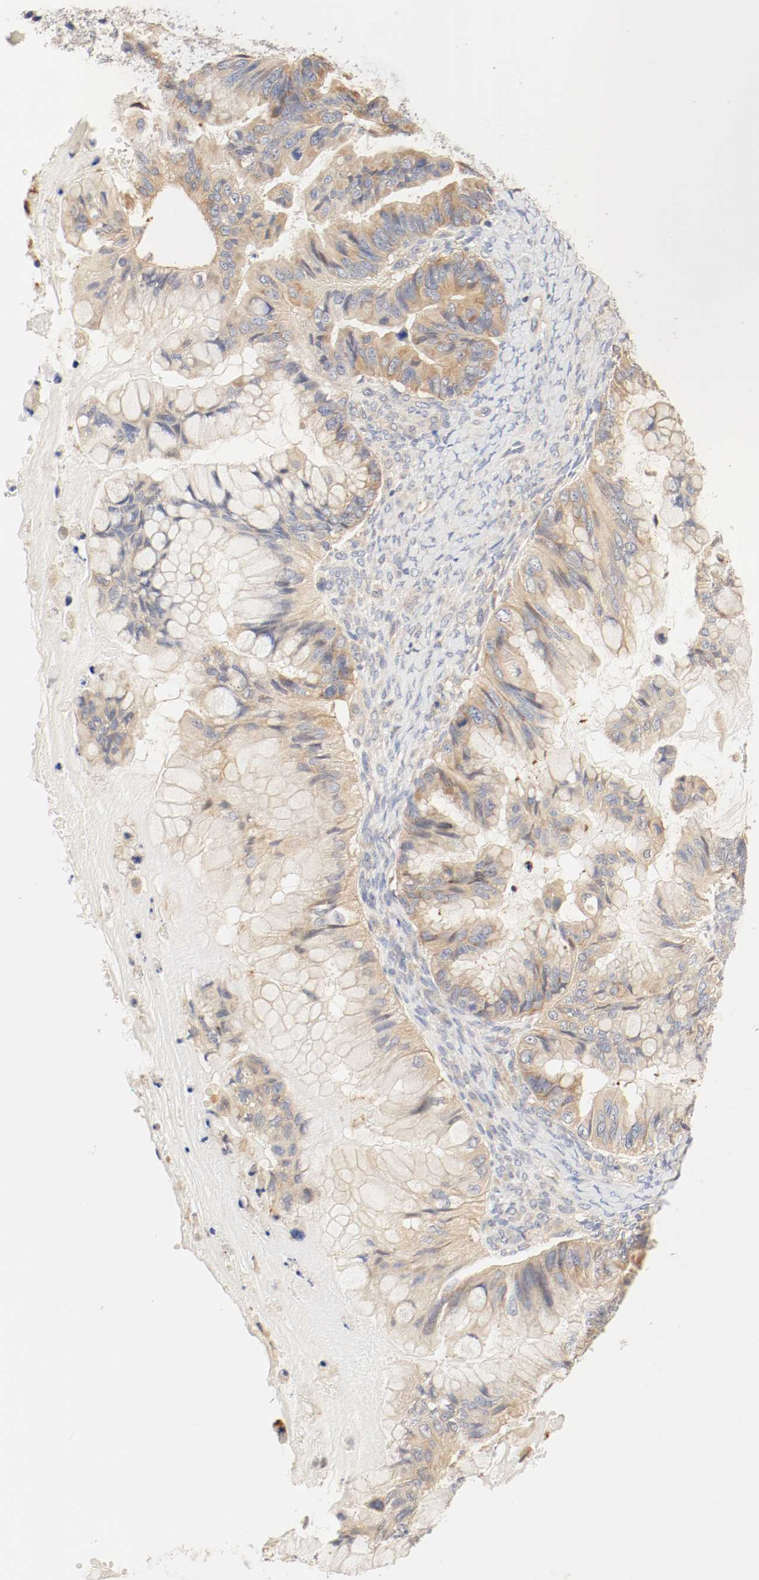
{"staining": {"intensity": "moderate", "quantity": ">75%", "location": "cytoplasmic/membranous"}, "tissue": "ovarian cancer", "cell_type": "Tumor cells", "image_type": "cancer", "snomed": [{"axis": "morphology", "description": "Cystadenocarcinoma, mucinous, NOS"}, {"axis": "topography", "description": "Ovary"}], "caption": "High-magnification brightfield microscopy of ovarian cancer (mucinous cystadenocarcinoma) stained with DAB (3,3'-diaminobenzidine) (brown) and counterstained with hematoxylin (blue). tumor cells exhibit moderate cytoplasmic/membranous positivity is appreciated in approximately>75% of cells.", "gene": "GIT1", "patient": {"sex": "female", "age": 36}}